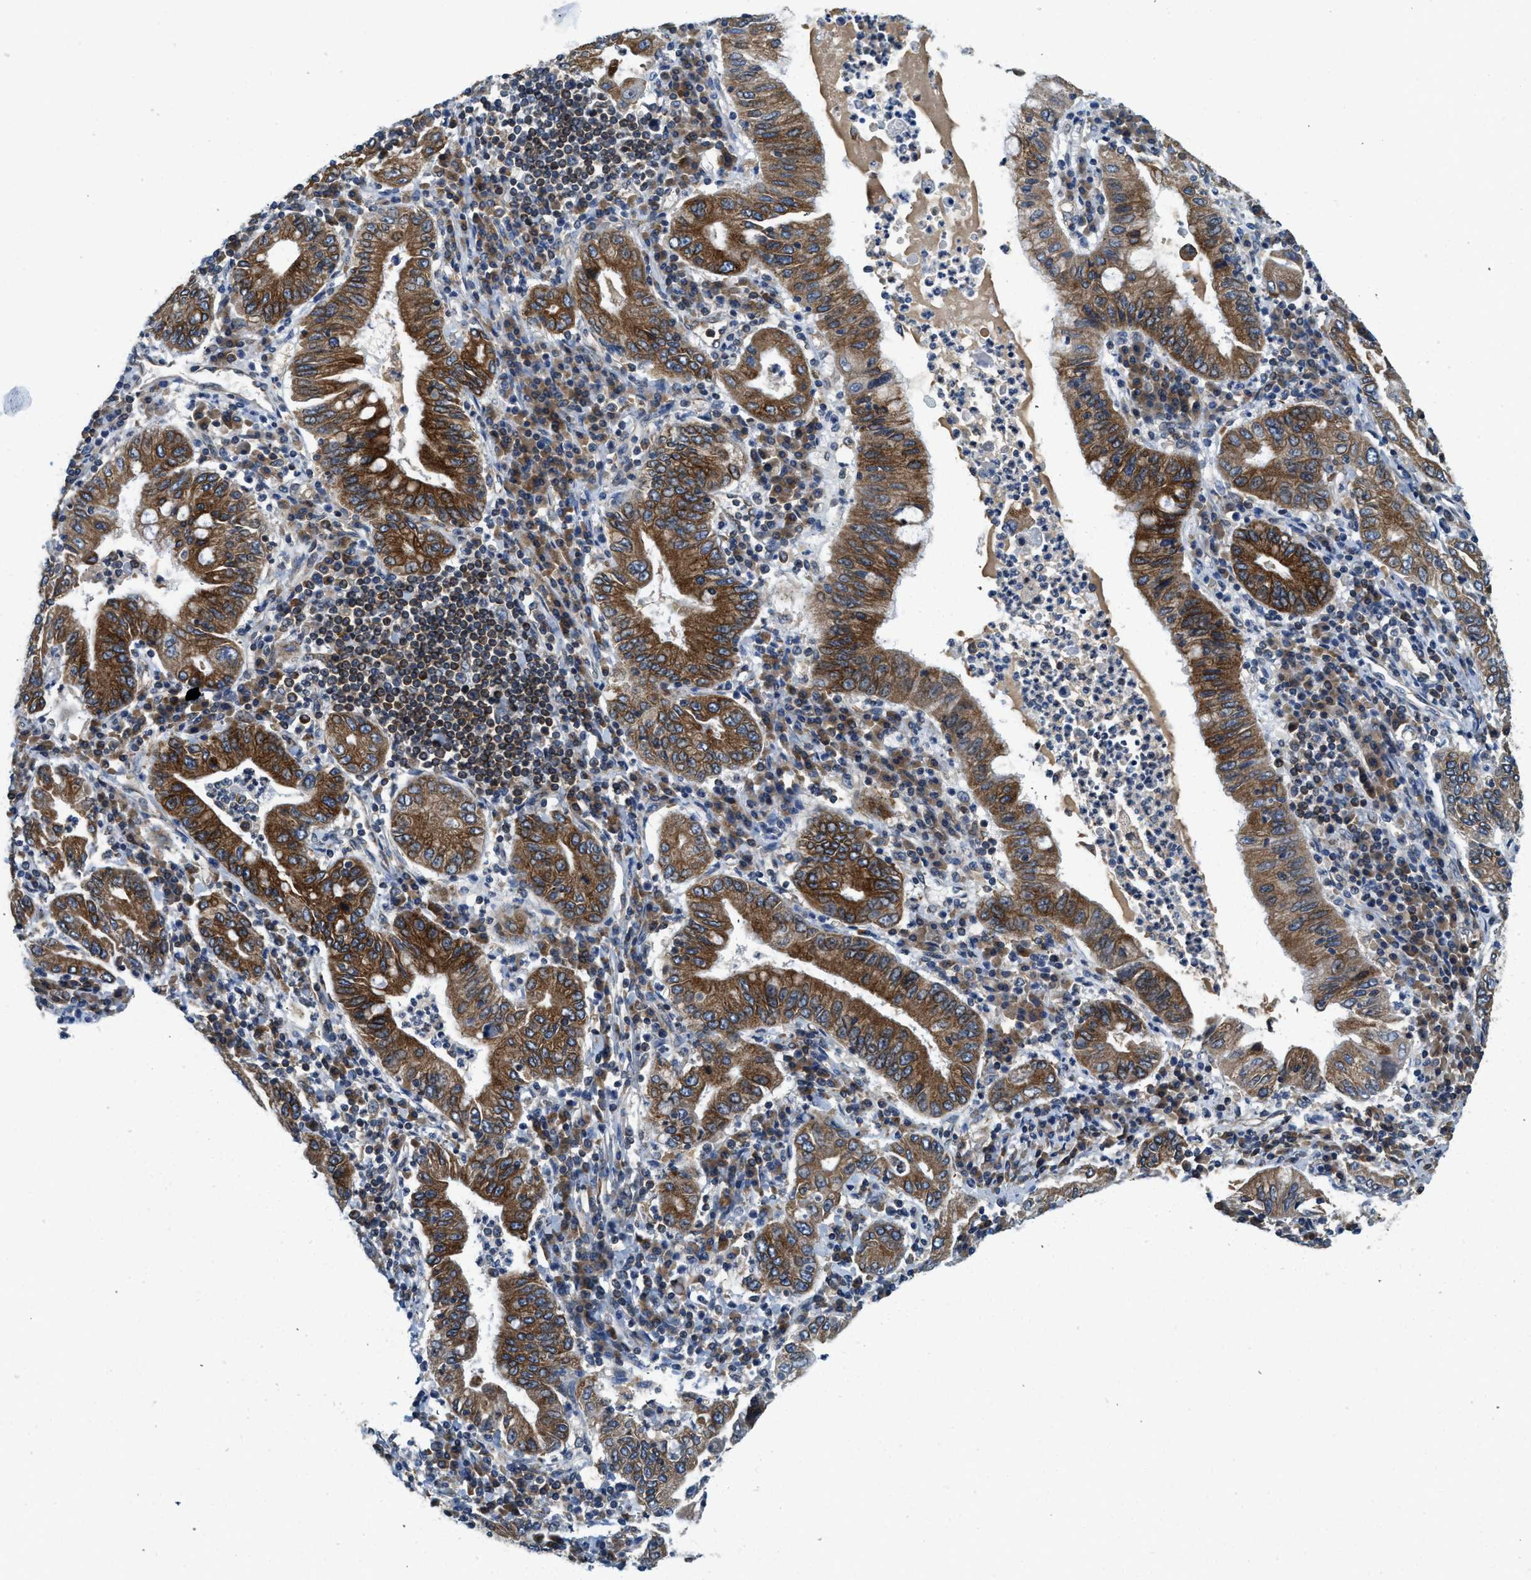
{"staining": {"intensity": "strong", "quantity": ">75%", "location": "cytoplasmic/membranous"}, "tissue": "stomach cancer", "cell_type": "Tumor cells", "image_type": "cancer", "snomed": [{"axis": "morphology", "description": "Normal tissue, NOS"}, {"axis": "morphology", "description": "Adenocarcinoma, NOS"}, {"axis": "topography", "description": "Esophagus"}, {"axis": "topography", "description": "Stomach, upper"}, {"axis": "topography", "description": "Peripheral nerve tissue"}], "caption": "A high amount of strong cytoplasmic/membranous staining is present in about >75% of tumor cells in stomach adenocarcinoma tissue.", "gene": "BCAP31", "patient": {"sex": "male", "age": 62}}